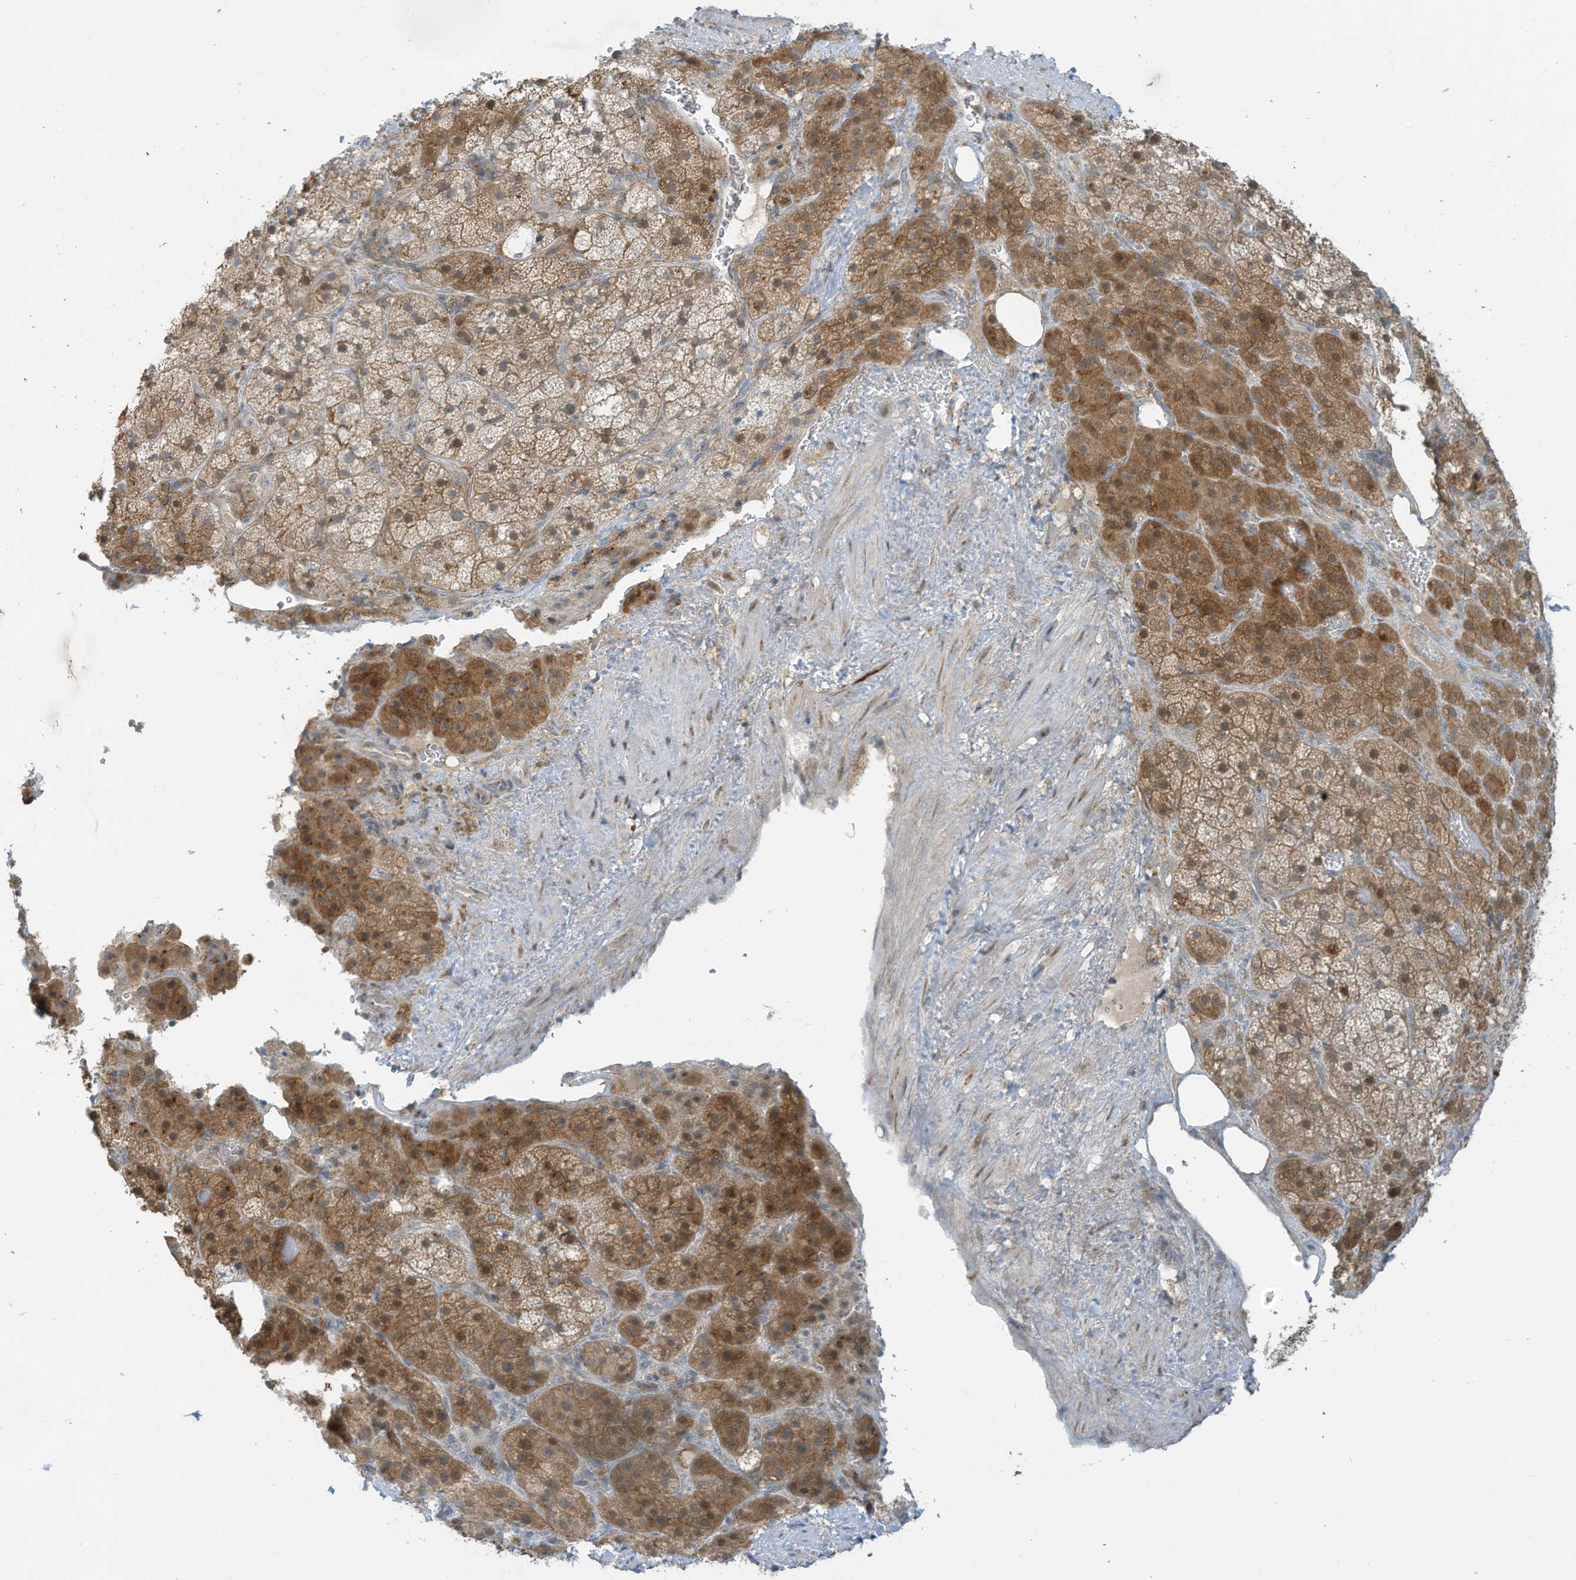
{"staining": {"intensity": "moderate", "quantity": ">75%", "location": "cytoplasmic/membranous"}, "tissue": "adrenal gland", "cell_type": "Glandular cells", "image_type": "normal", "snomed": [{"axis": "morphology", "description": "Normal tissue, NOS"}, {"axis": "topography", "description": "Adrenal gland"}], "caption": "Immunohistochemical staining of unremarkable adrenal gland displays moderate cytoplasmic/membranous protein staining in approximately >75% of glandular cells.", "gene": "PARVG", "patient": {"sex": "female", "age": 59}}